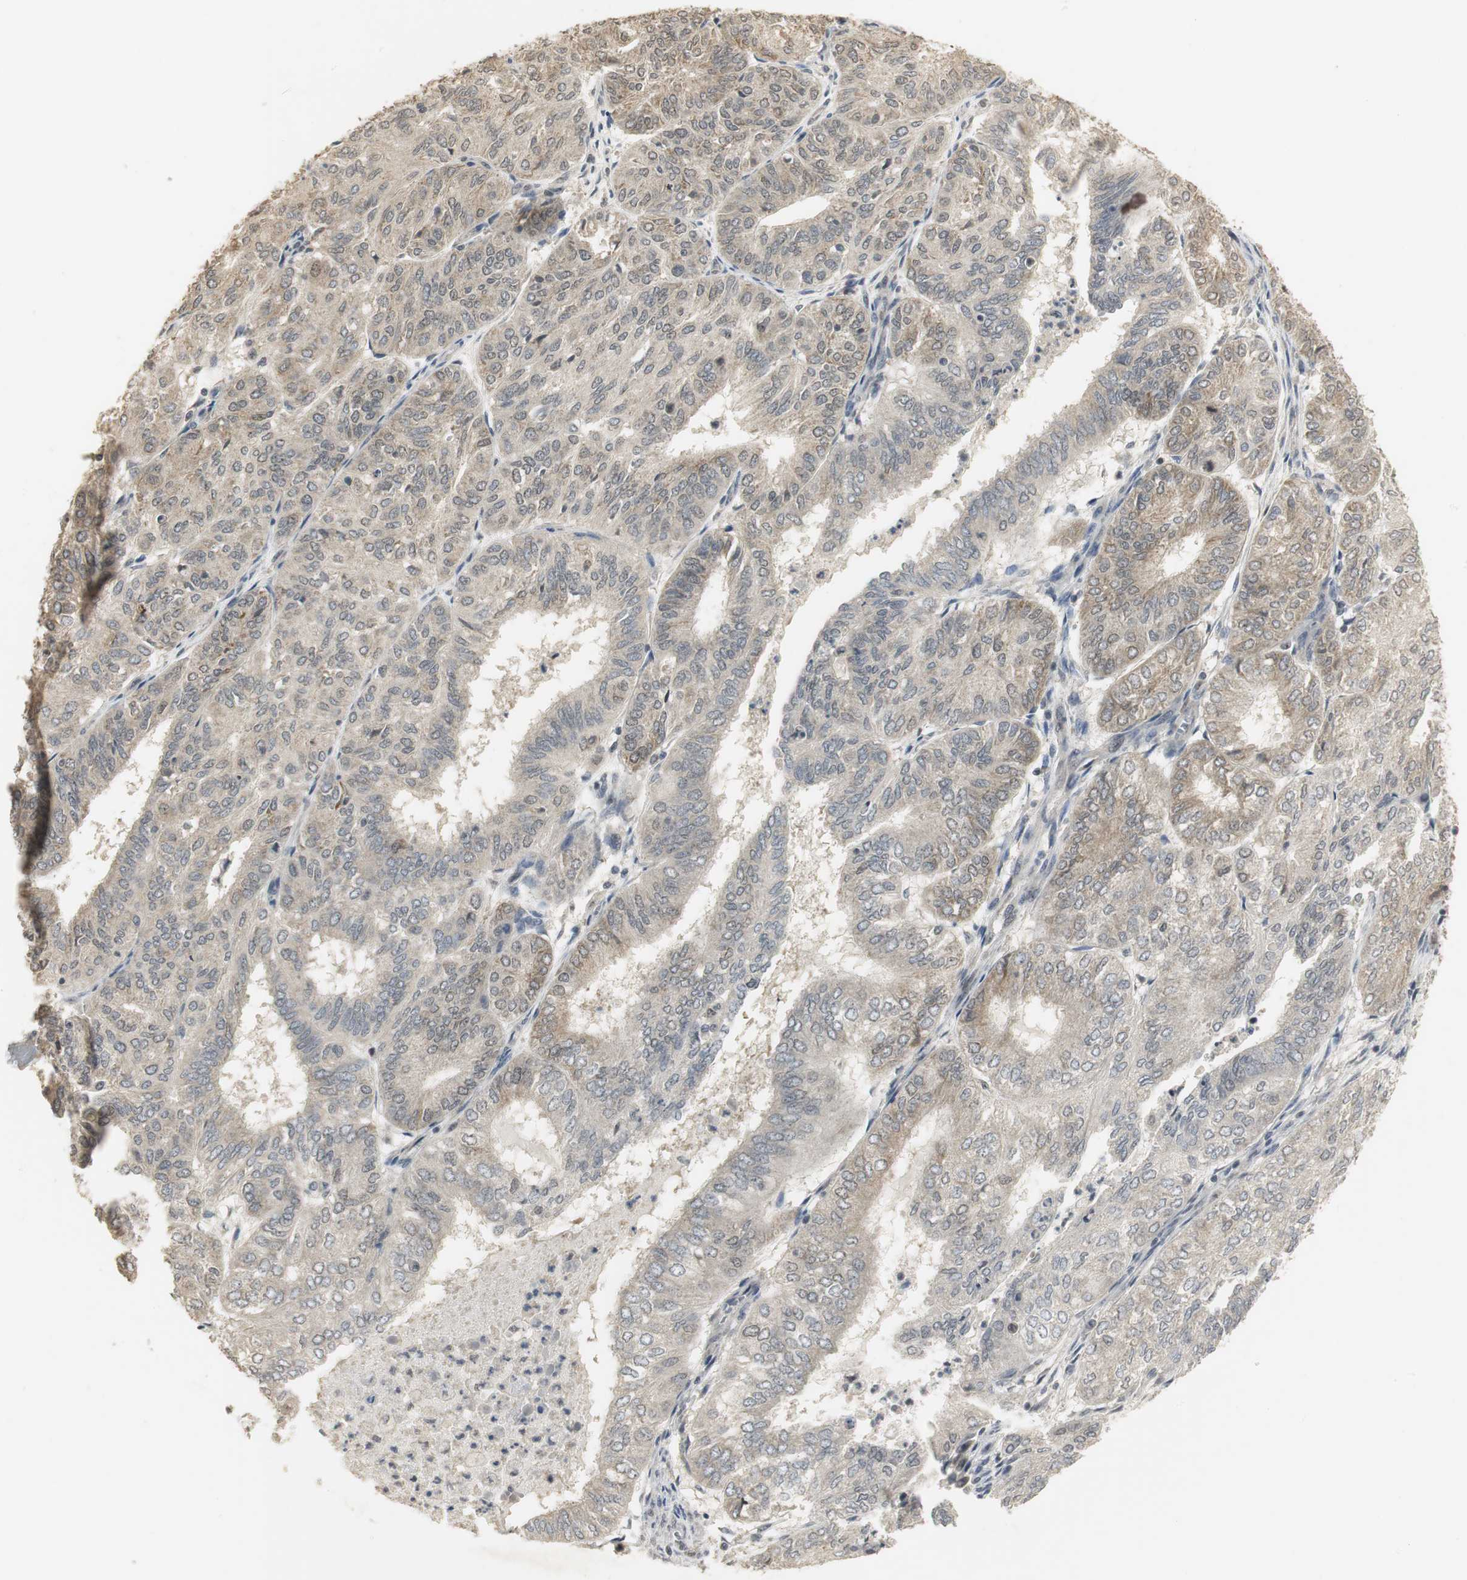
{"staining": {"intensity": "weak", "quantity": "25%-75%", "location": "cytoplasmic/membranous"}, "tissue": "endometrial cancer", "cell_type": "Tumor cells", "image_type": "cancer", "snomed": [{"axis": "morphology", "description": "Adenocarcinoma, NOS"}, {"axis": "topography", "description": "Uterus"}], "caption": "A photomicrograph of human endometrial cancer stained for a protein displays weak cytoplasmic/membranous brown staining in tumor cells. (IHC, brightfield microscopy, high magnification).", "gene": "ELOA", "patient": {"sex": "female", "age": 60}}